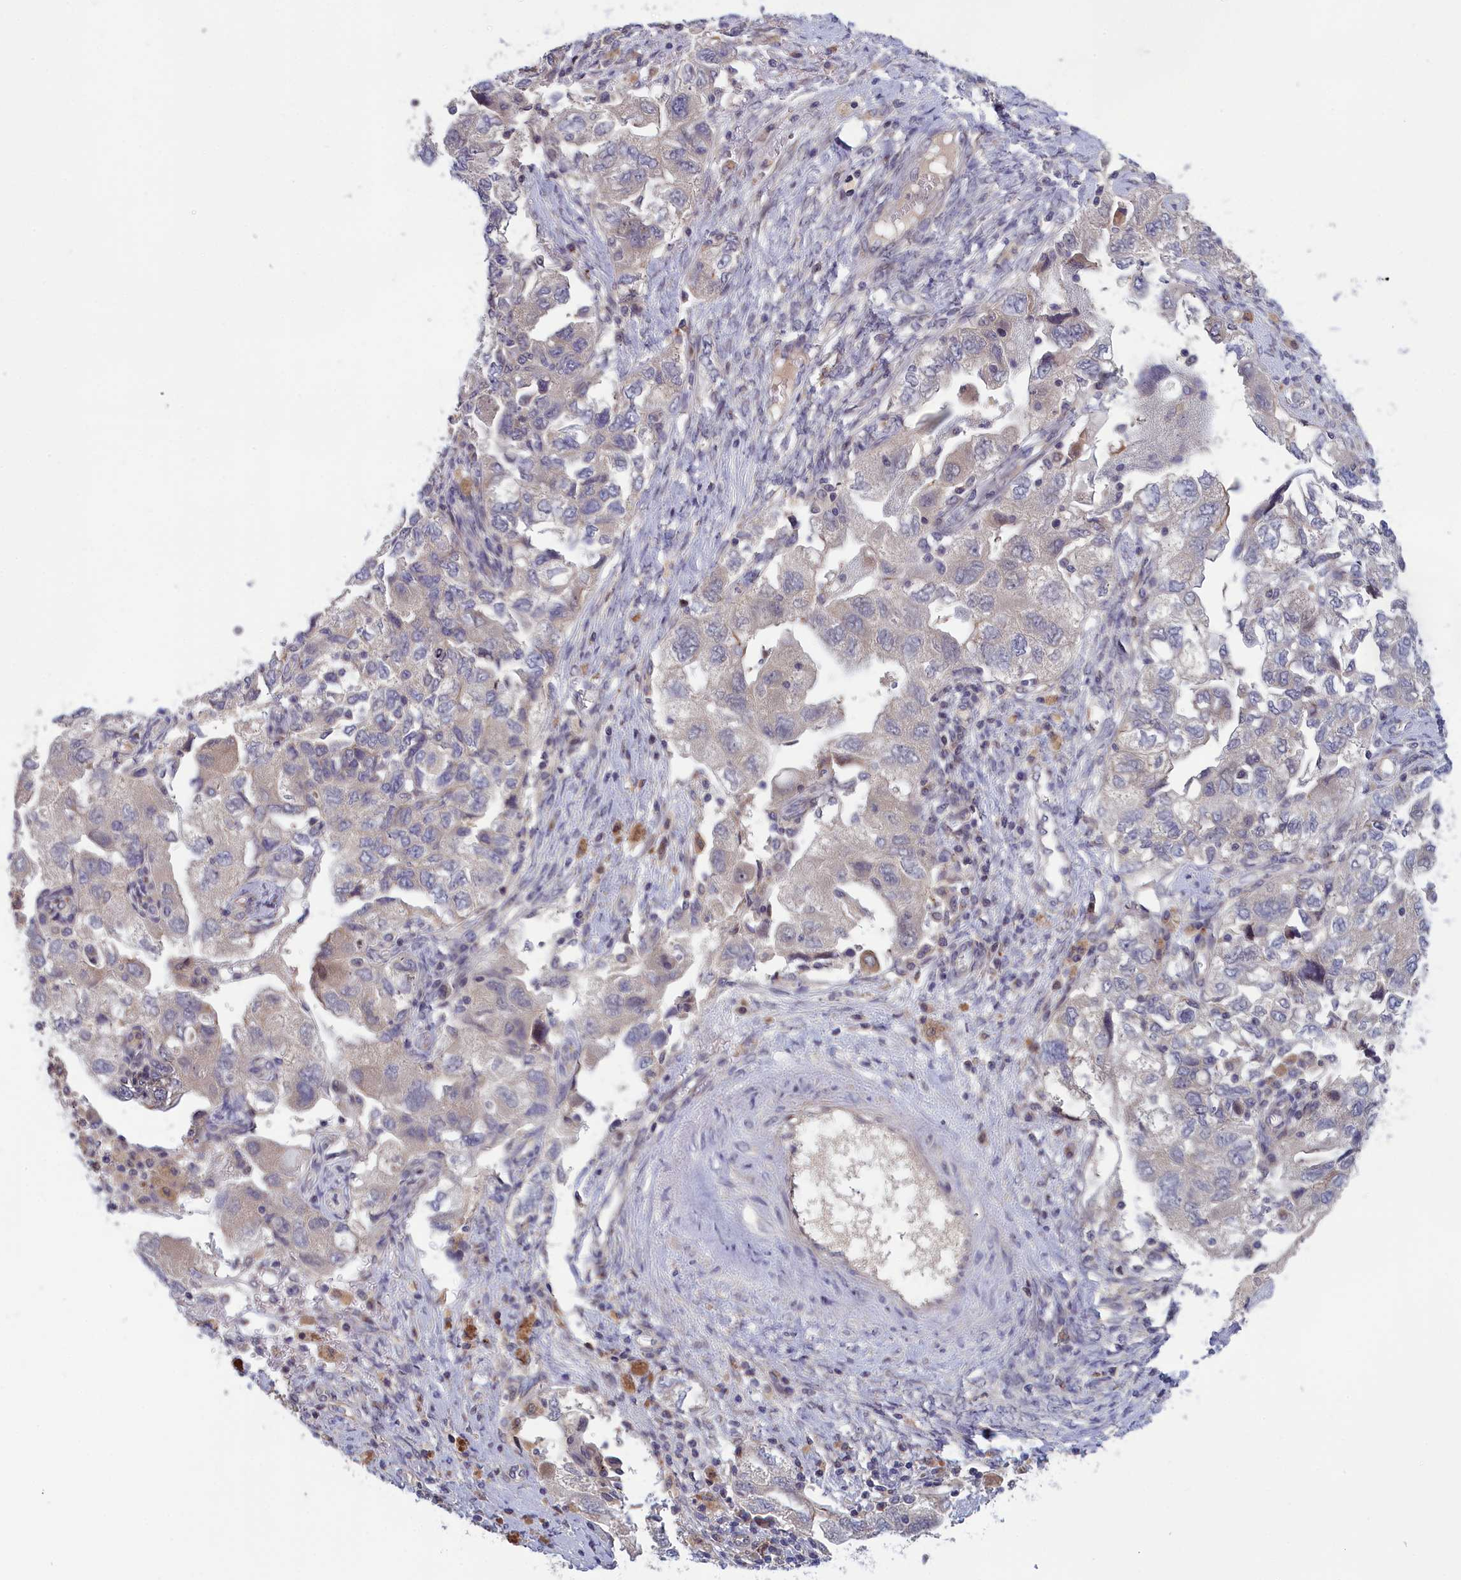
{"staining": {"intensity": "negative", "quantity": "none", "location": "none"}, "tissue": "ovarian cancer", "cell_type": "Tumor cells", "image_type": "cancer", "snomed": [{"axis": "morphology", "description": "Carcinoma, NOS"}, {"axis": "morphology", "description": "Cystadenocarcinoma, serous, NOS"}, {"axis": "topography", "description": "Ovary"}], "caption": "The micrograph displays no significant staining in tumor cells of serous cystadenocarcinoma (ovarian).", "gene": "IGFALS", "patient": {"sex": "female", "age": 69}}